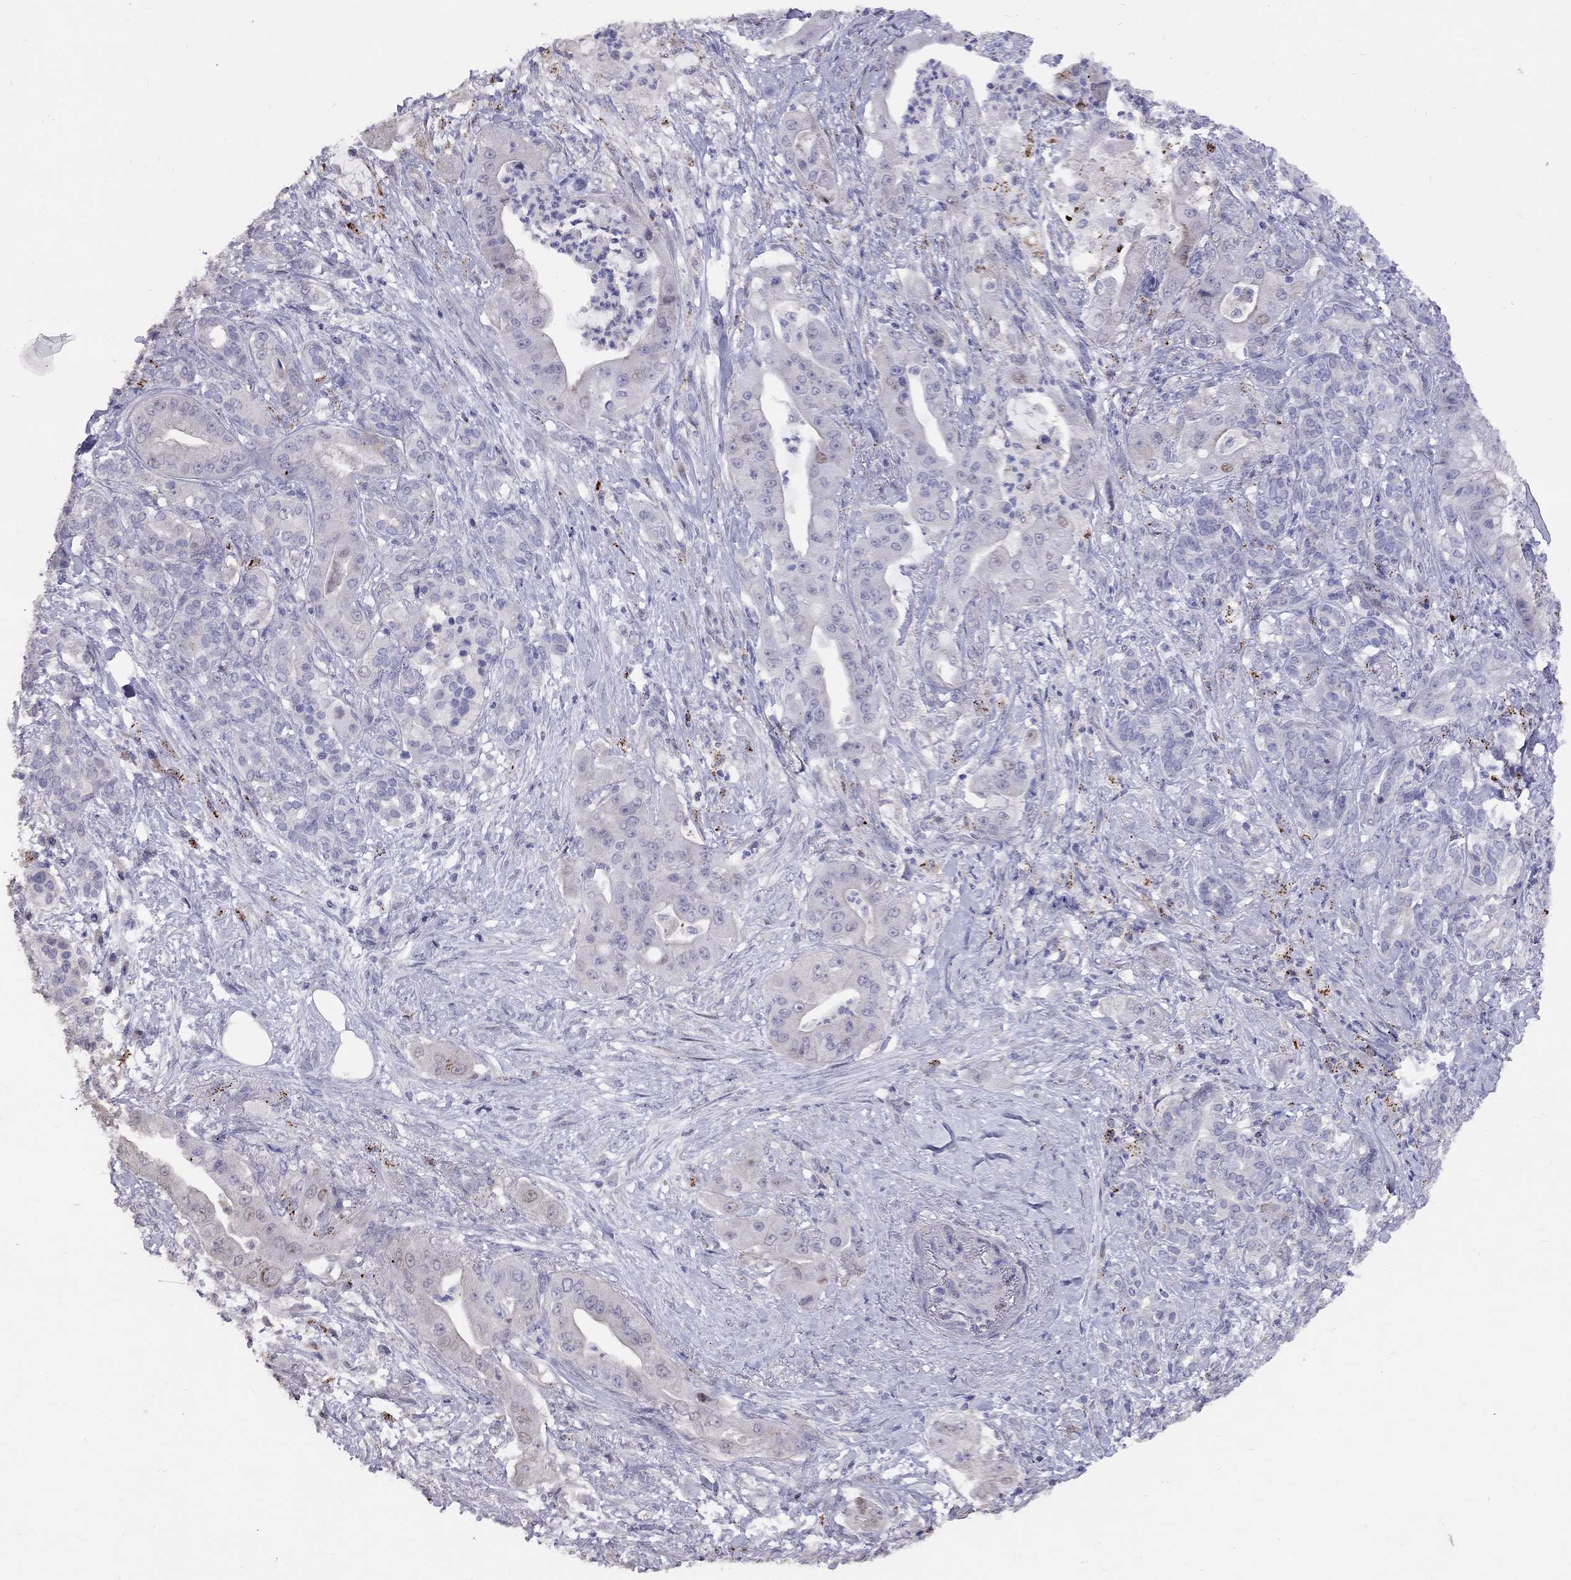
{"staining": {"intensity": "negative", "quantity": "none", "location": "none"}, "tissue": "pancreatic cancer", "cell_type": "Tumor cells", "image_type": "cancer", "snomed": [{"axis": "morphology", "description": "Normal tissue, NOS"}, {"axis": "morphology", "description": "Inflammation, NOS"}, {"axis": "morphology", "description": "Adenocarcinoma, NOS"}, {"axis": "topography", "description": "Pancreas"}], "caption": "Tumor cells show no significant staining in pancreatic adenocarcinoma.", "gene": "MAGEB4", "patient": {"sex": "male", "age": 57}}